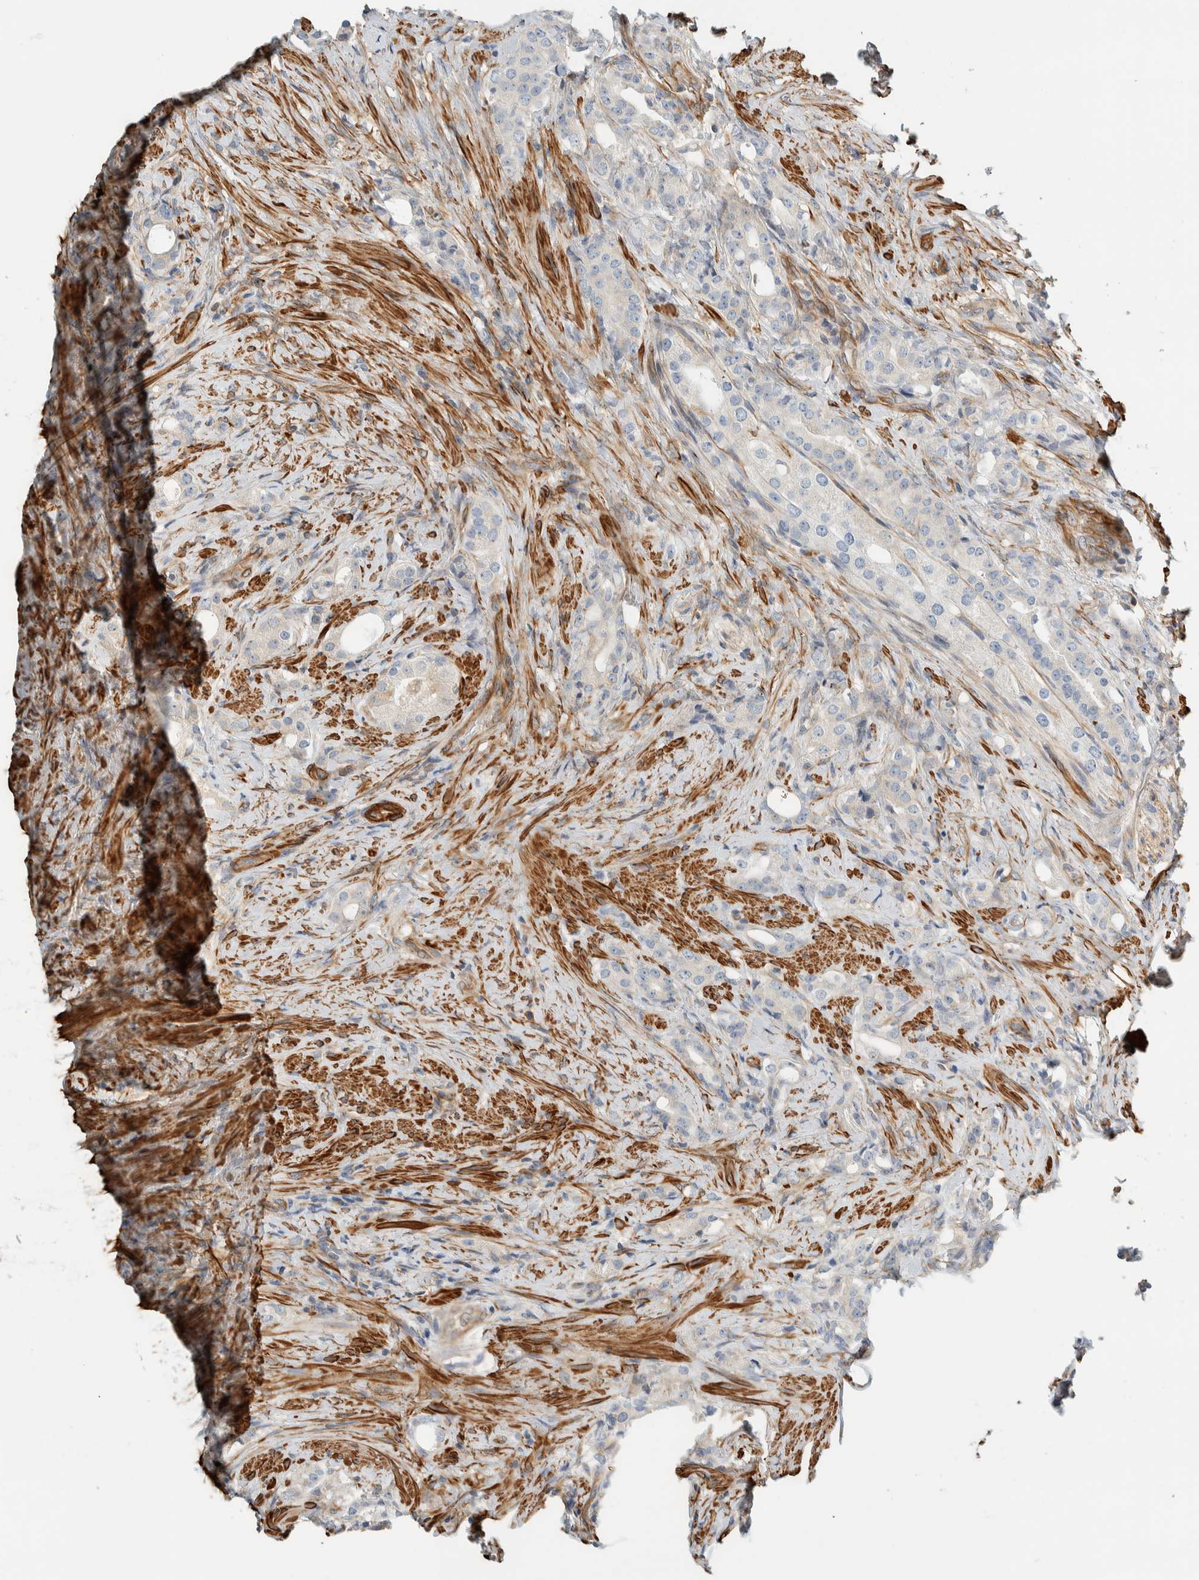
{"staining": {"intensity": "negative", "quantity": "none", "location": "none"}, "tissue": "prostate cancer", "cell_type": "Tumor cells", "image_type": "cancer", "snomed": [{"axis": "morphology", "description": "Adenocarcinoma, High grade"}, {"axis": "topography", "description": "Prostate"}], "caption": "Tumor cells show no significant protein positivity in prostate cancer.", "gene": "CDR2", "patient": {"sex": "male", "age": 63}}